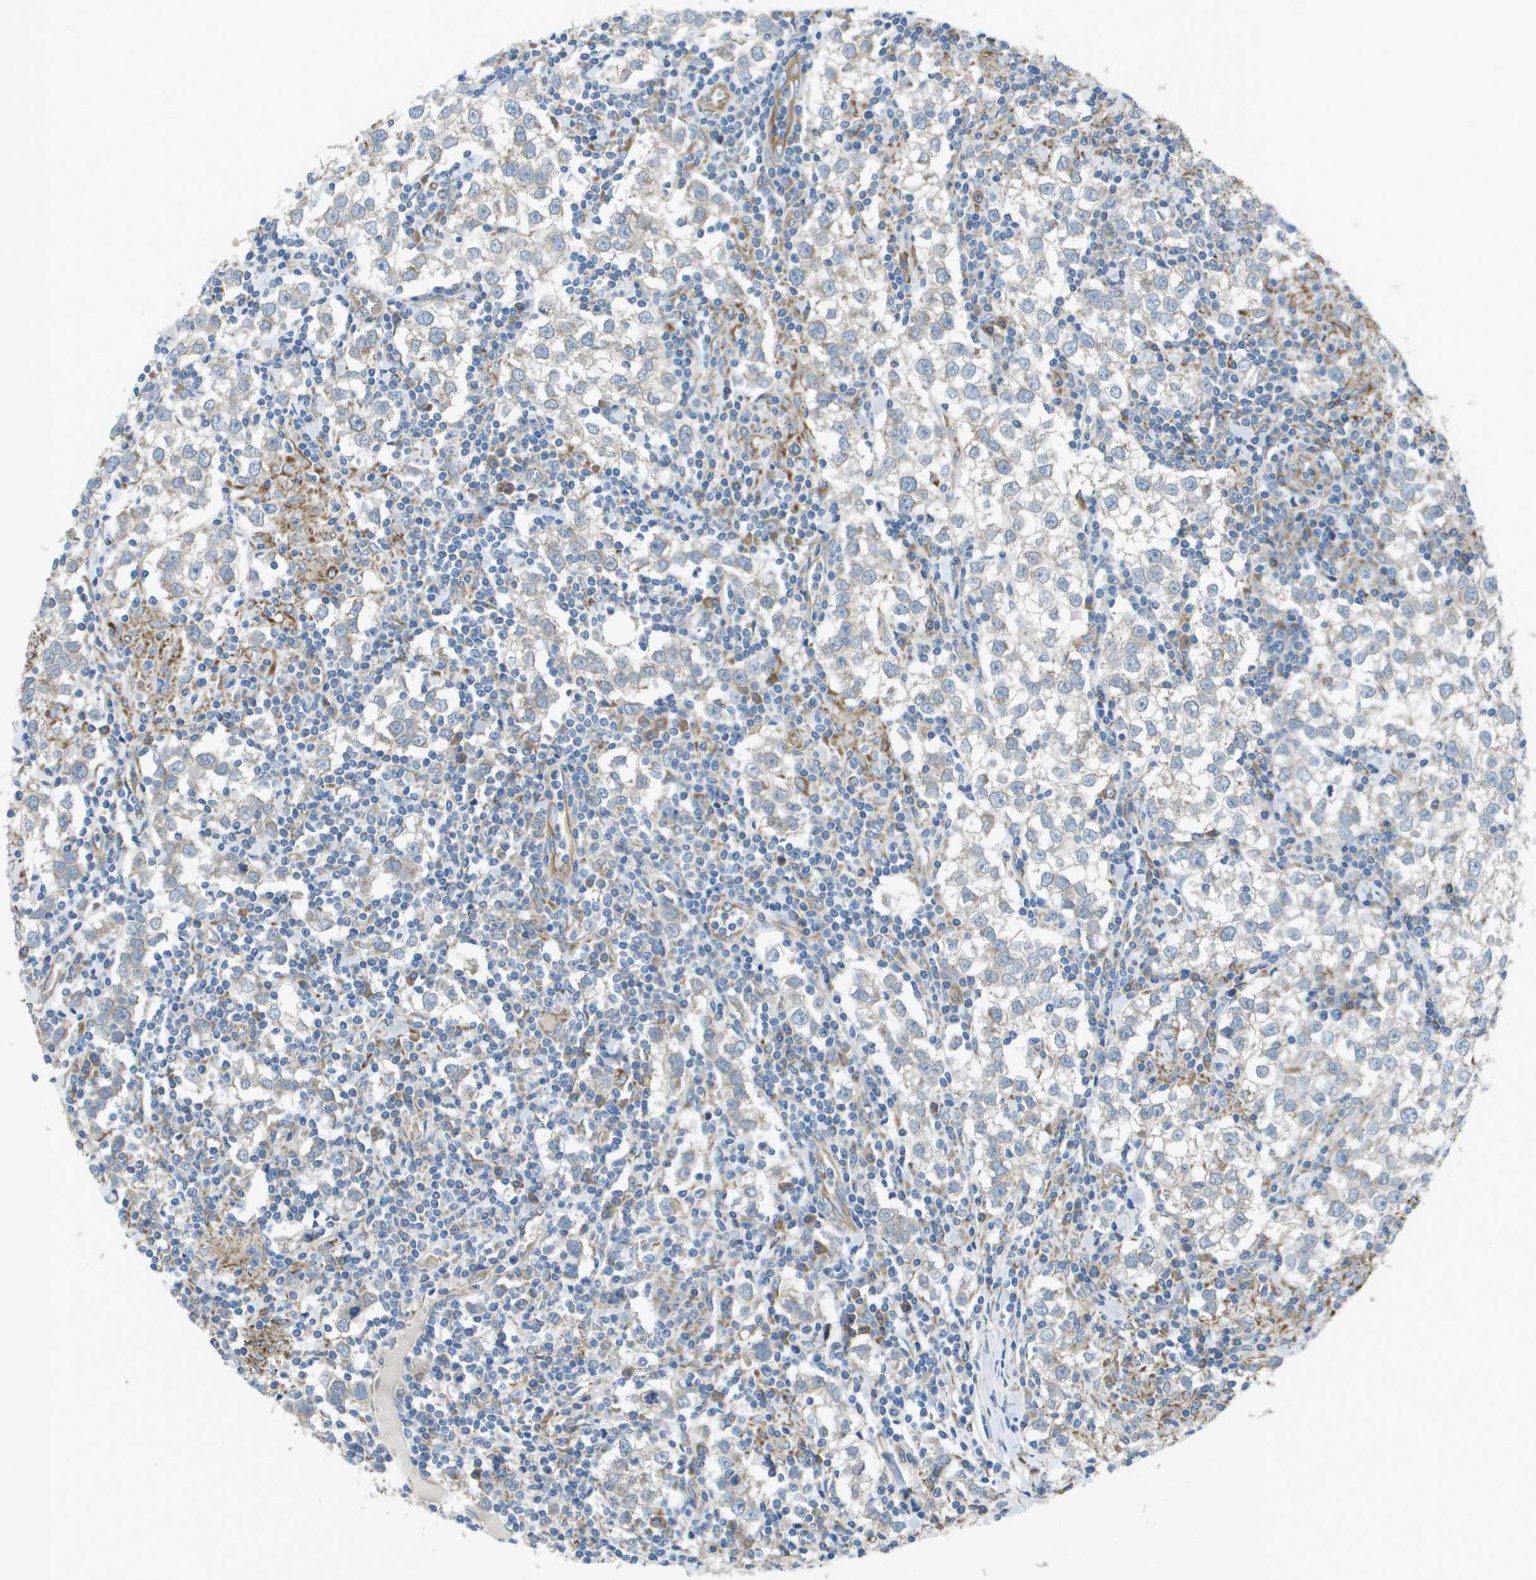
{"staining": {"intensity": "negative", "quantity": "none", "location": "none"}, "tissue": "testis cancer", "cell_type": "Tumor cells", "image_type": "cancer", "snomed": [{"axis": "morphology", "description": "Seminoma, NOS"}, {"axis": "morphology", "description": "Carcinoma, Embryonal, NOS"}, {"axis": "topography", "description": "Testis"}], "caption": "A micrograph of testis seminoma stained for a protein displays no brown staining in tumor cells.", "gene": "CLCN2", "patient": {"sex": "male", "age": 36}}